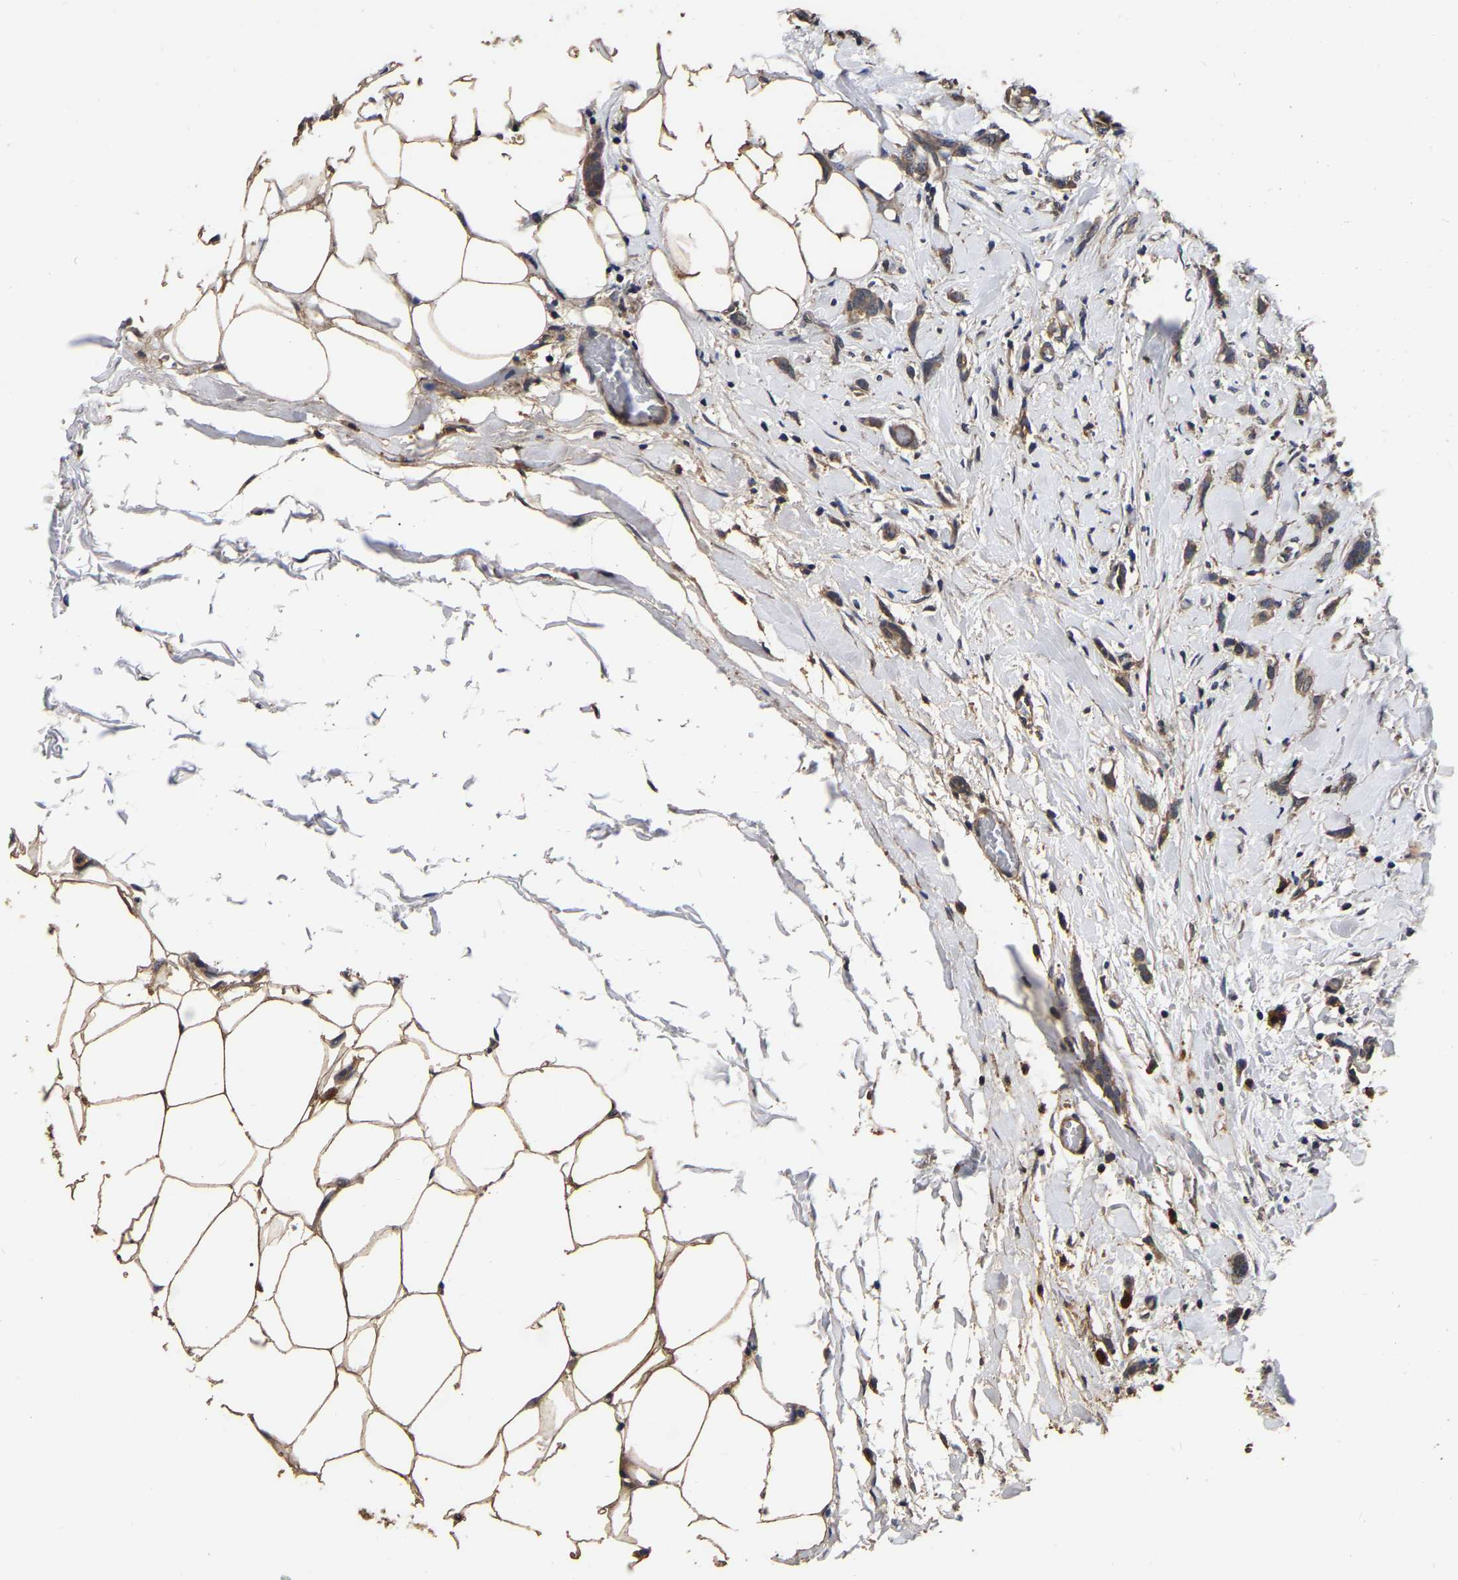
{"staining": {"intensity": "moderate", "quantity": ">75%", "location": "cytoplasmic/membranous"}, "tissue": "breast cancer", "cell_type": "Tumor cells", "image_type": "cancer", "snomed": [{"axis": "morphology", "description": "Lobular carcinoma, in situ"}, {"axis": "morphology", "description": "Lobular carcinoma"}, {"axis": "topography", "description": "Breast"}], "caption": "Immunohistochemical staining of lobular carcinoma in situ (breast) demonstrates medium levels of moderate cytoplasmic/membranous positivity in approximately >75% of tumor cells.", "gene": "STK32C", "patient": {"sex": "female", "age": 41}}